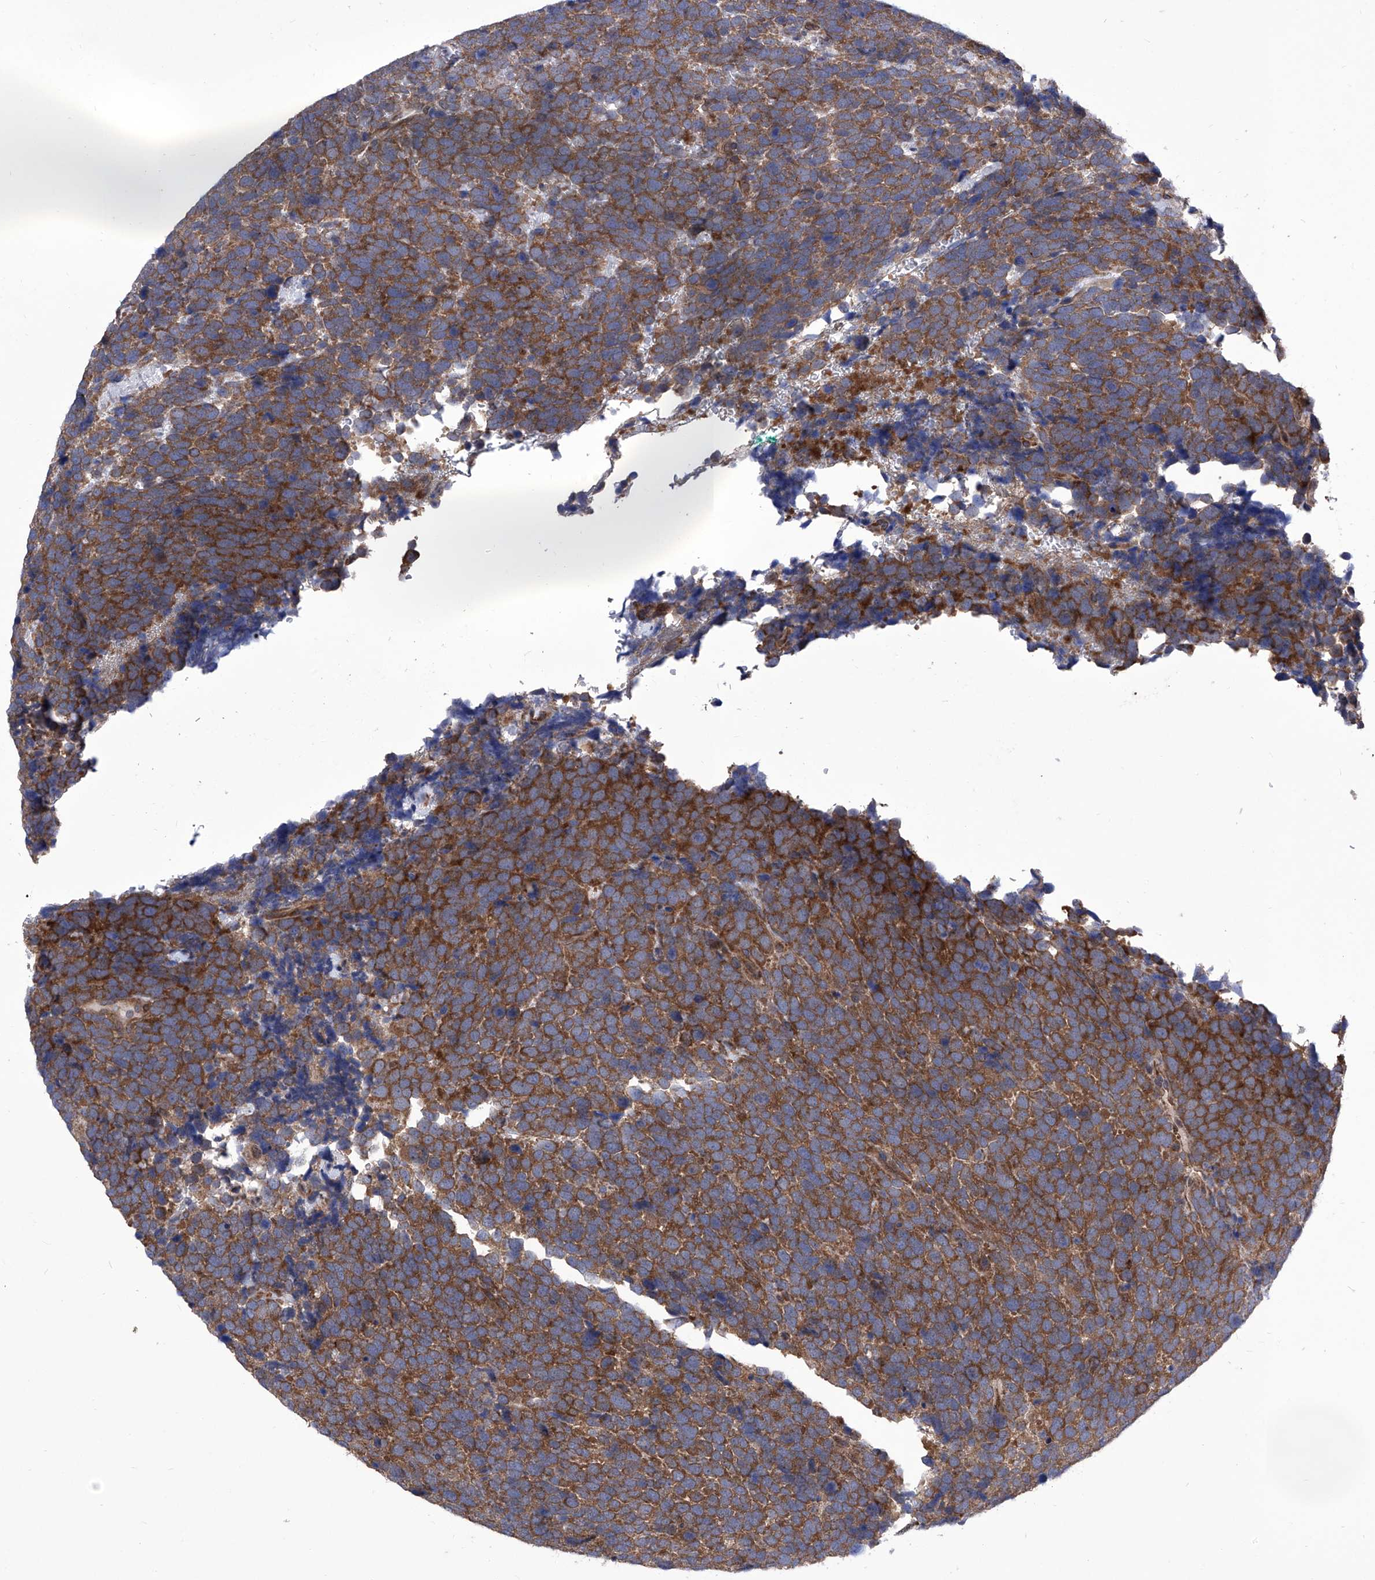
{"staining": {"intensity": "strong", "quantity": ">75%", "location": "cytoplasmic/membranous"}, "tissue": "urothelial cancer", "cell_type": "Tumor cells", "image_type": "cancer", "snomed": [{"axis": "morphology", "description": "Urothelial carcinoma, High grade"}, {"axis": "topography", "description": "Urinary bladder"}], "caption": "Protein expression analysis of human urothelial carcinoma (high-grade) reveals strong cytoplasmic/membranous staining in about >75% of tumor cells. (DAB IHC with brightfield microscopy, high magnification).", "gene": "KTI12", "patient": {"sex": "female", "age": 82}}